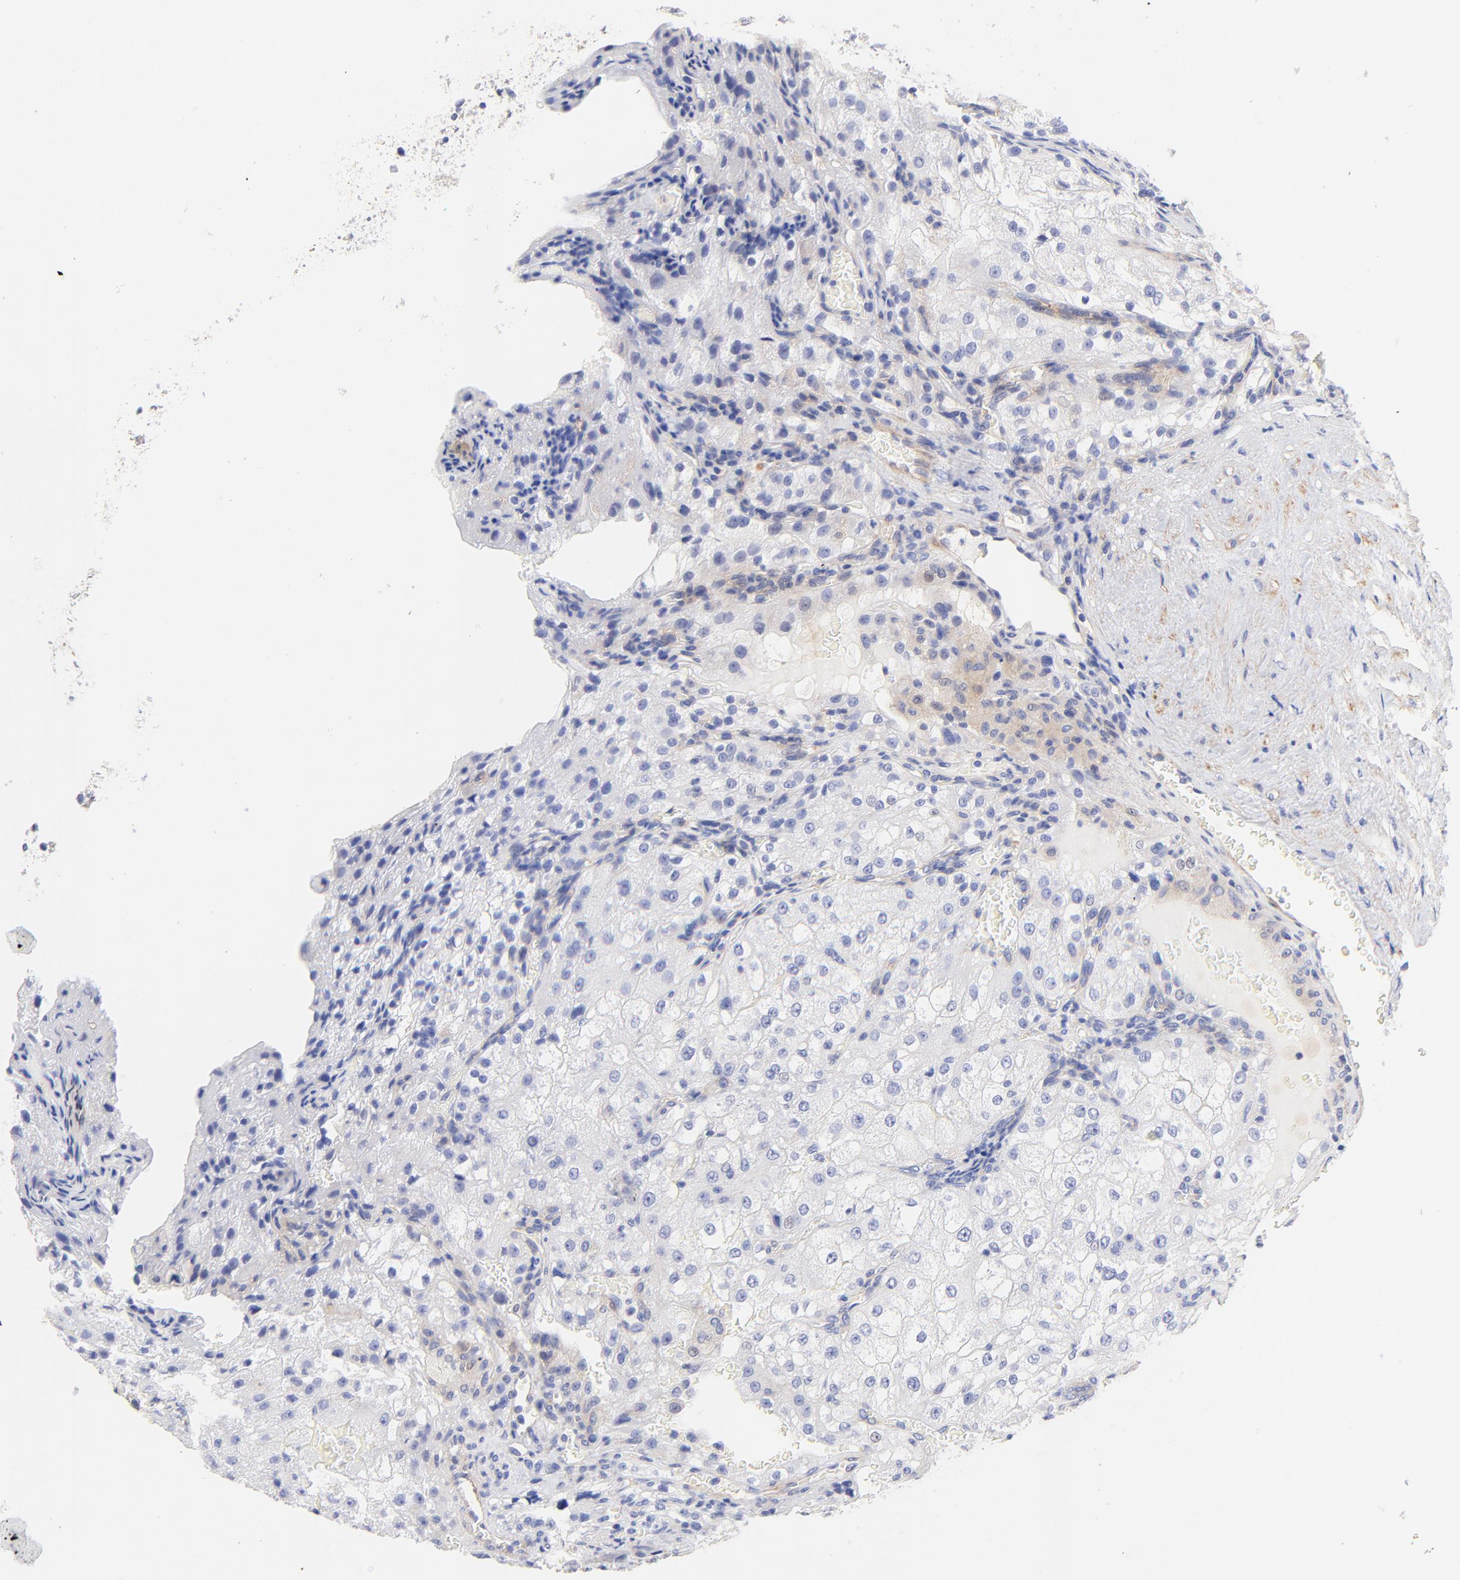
{"staining": {"intensity": "negative", "quantity": "none", "location": "none"}, "tissue": "renal cancer", "cell_type": "Tumor cells", "image_type": "cancer", "snomed": [{"axis": "morphology", "description": "Adenocarcinoma, NOS"}, {"axis": "topography", "description": "Kidney"}], "caption": "Immunohistochemical staining of adenocarcinoma (renal) demonstrates no significant staining in tumor cells.", "gene": "ACTRT1", "patient": {"sex": "female", "age": 74}}